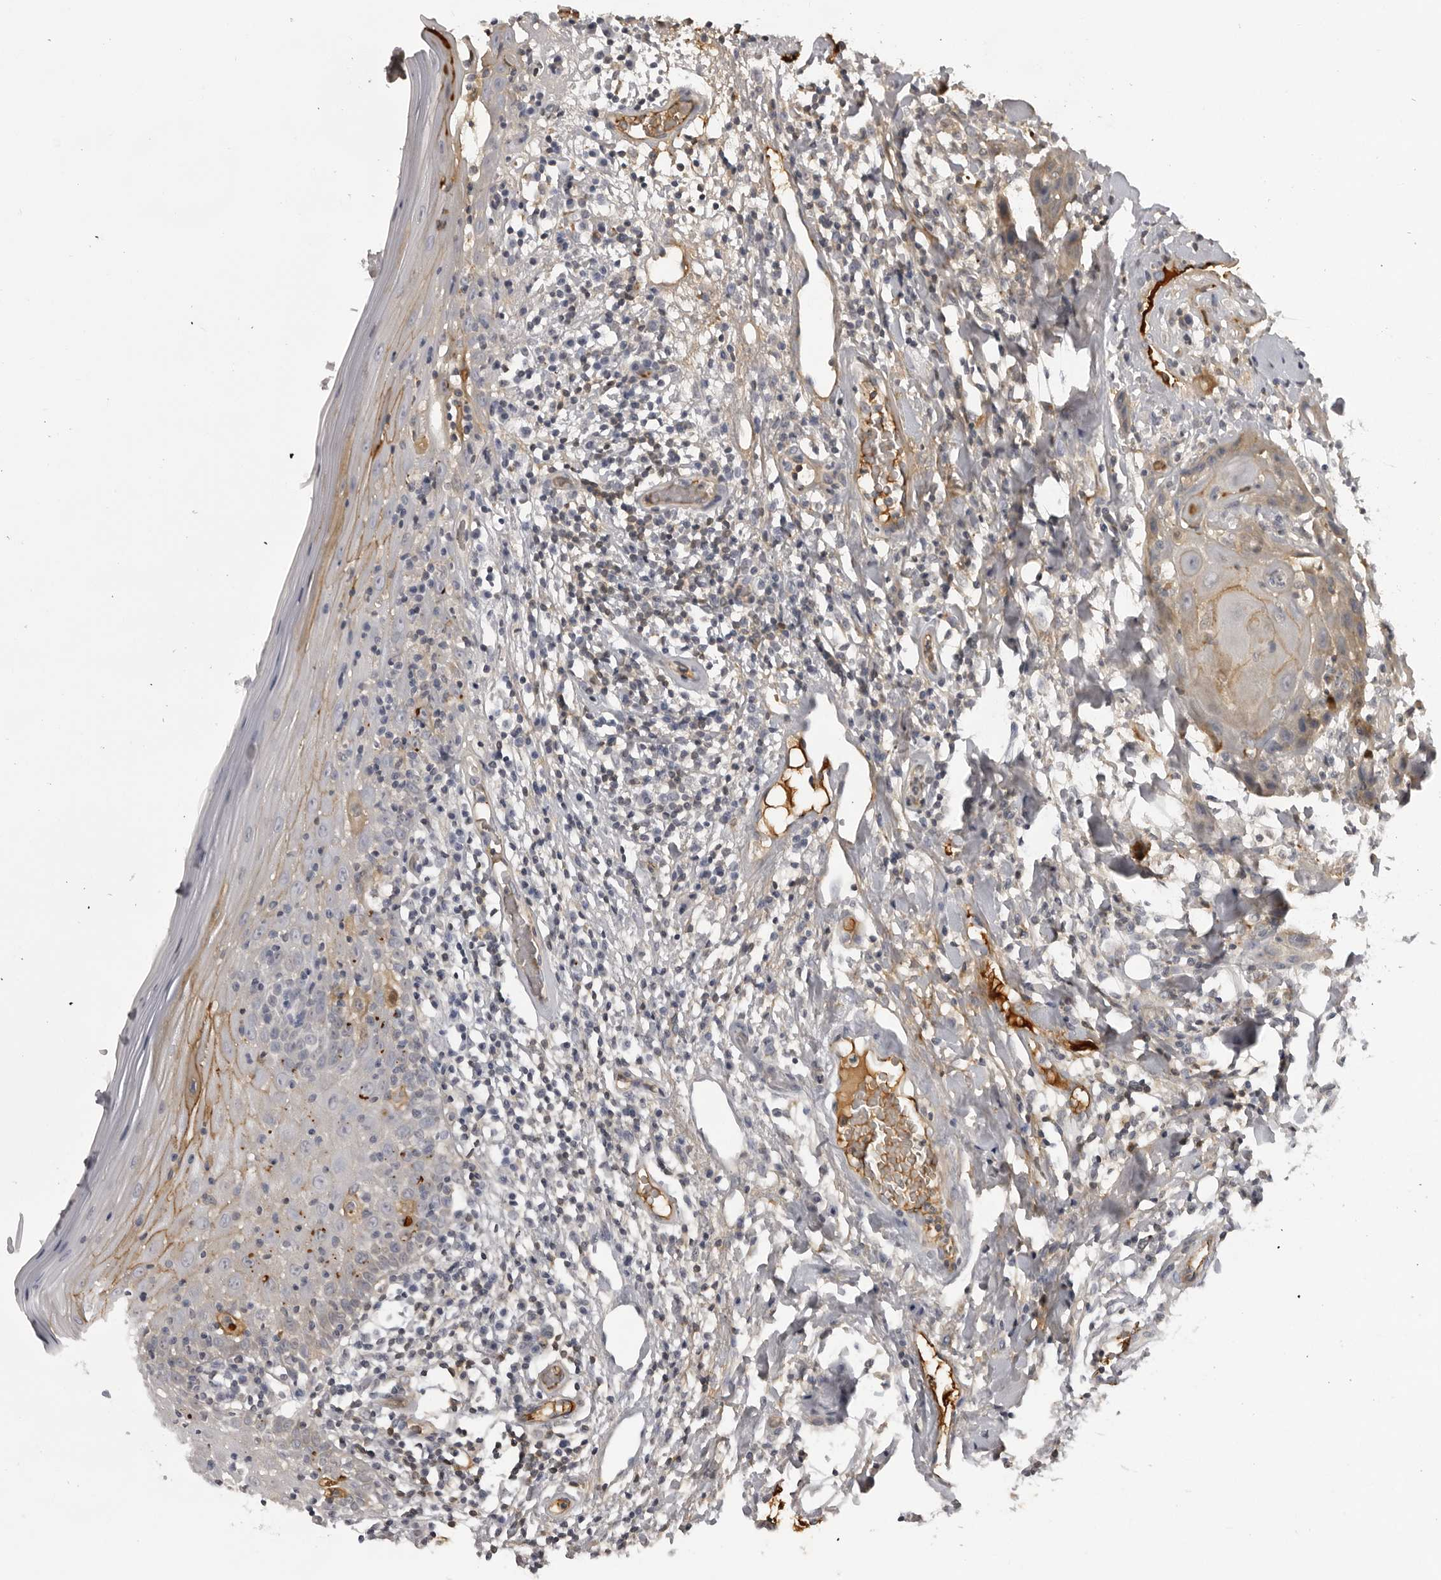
{"staining": {"intensity": "moderate", "quantity": "<25%", "location": "cytoplasmic/membranous"}, "tissue": "oral mucosa", "cell_type": "Squamous epithelial cells", "image_type": "normal", "snomed": [{"axis": "morphology", "description": "Normal tissue, NOS"}, {"axis": "morphology", "description": "Squamous cell carcinoma, NOS"}, {"axis": "topography", "description": "Skeletal muscle"}, {"axis": "topography", "description": "Oral tissue"}], "caption": "Benign oral mucosa demonstrates moderate cytoplasmic/membranous expression in approximately <25% of squamous epithelial cells The protein is shown in brown color, while the nuclei are stained blue..", "gene": "PLEKHF2", "patient": {"sex": "male", "age": 71}}